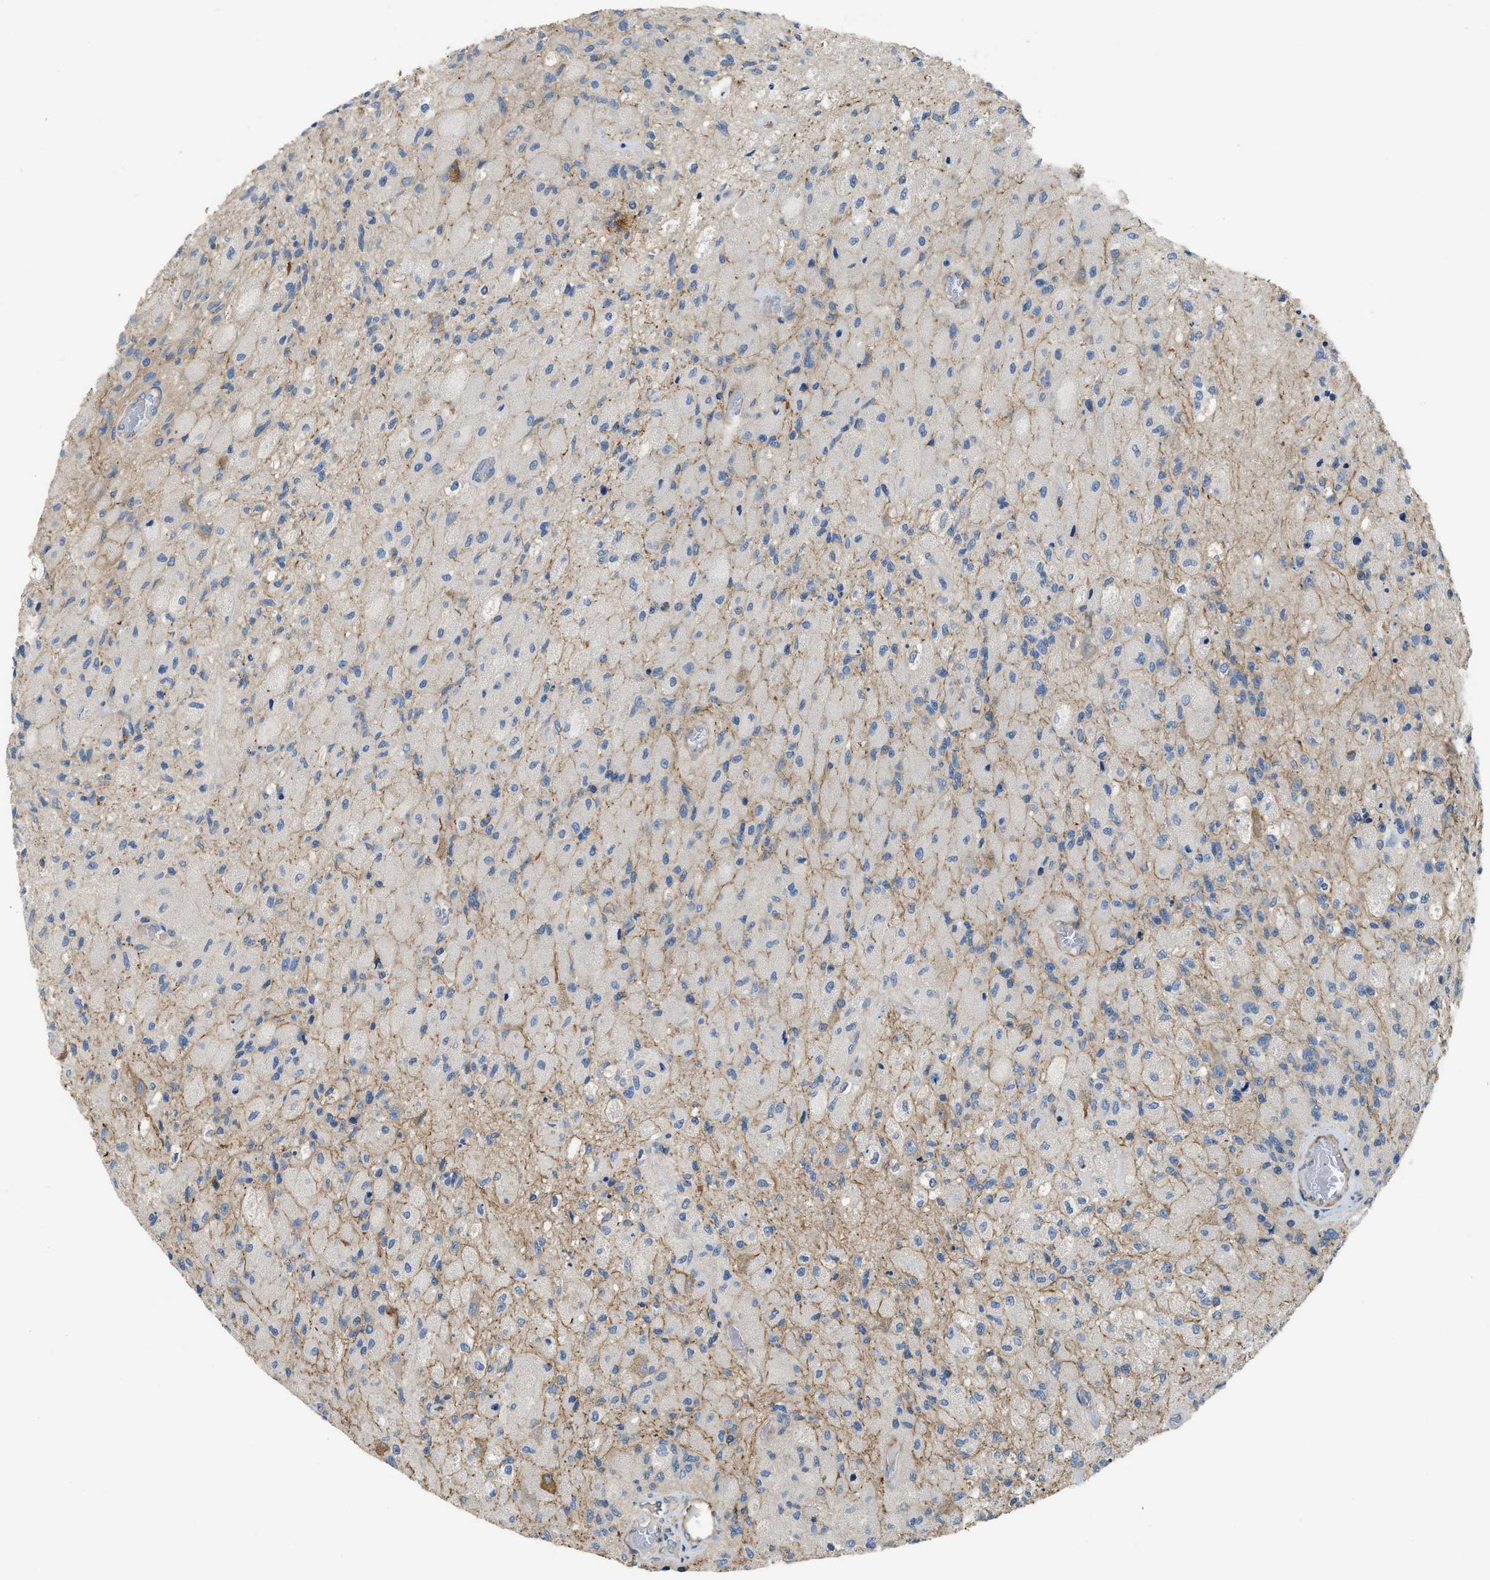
{"staining": {"intensity": "negative", "quantity": "none", "location": "none"}, "tissue": "glioma", "cell_type": "Tumor cells", "image_type": "cancer", "snomed": [{"axis": "morphology", "description": "Normal tissue, NOS"}, {"axis": "morphology", "description": "Glioma, malignant, High grade"}, {"axis": "topography", "description": "Cerebral cortex"}], "caption": "This image is of high-grade glioma (malignant) stained with immunohistochemistry to label a protein in brown with the nuclei are counter-stained blue. There is no expression in tumor cells. Brightfield microscopy of IHC stained with DAB (3,3'-diaminobenzidine) (brown) and hematoxylin (blue), captured at high magnification.", "gene": "BTN3A2", "patient": {"sex": "male", "age": 77}}